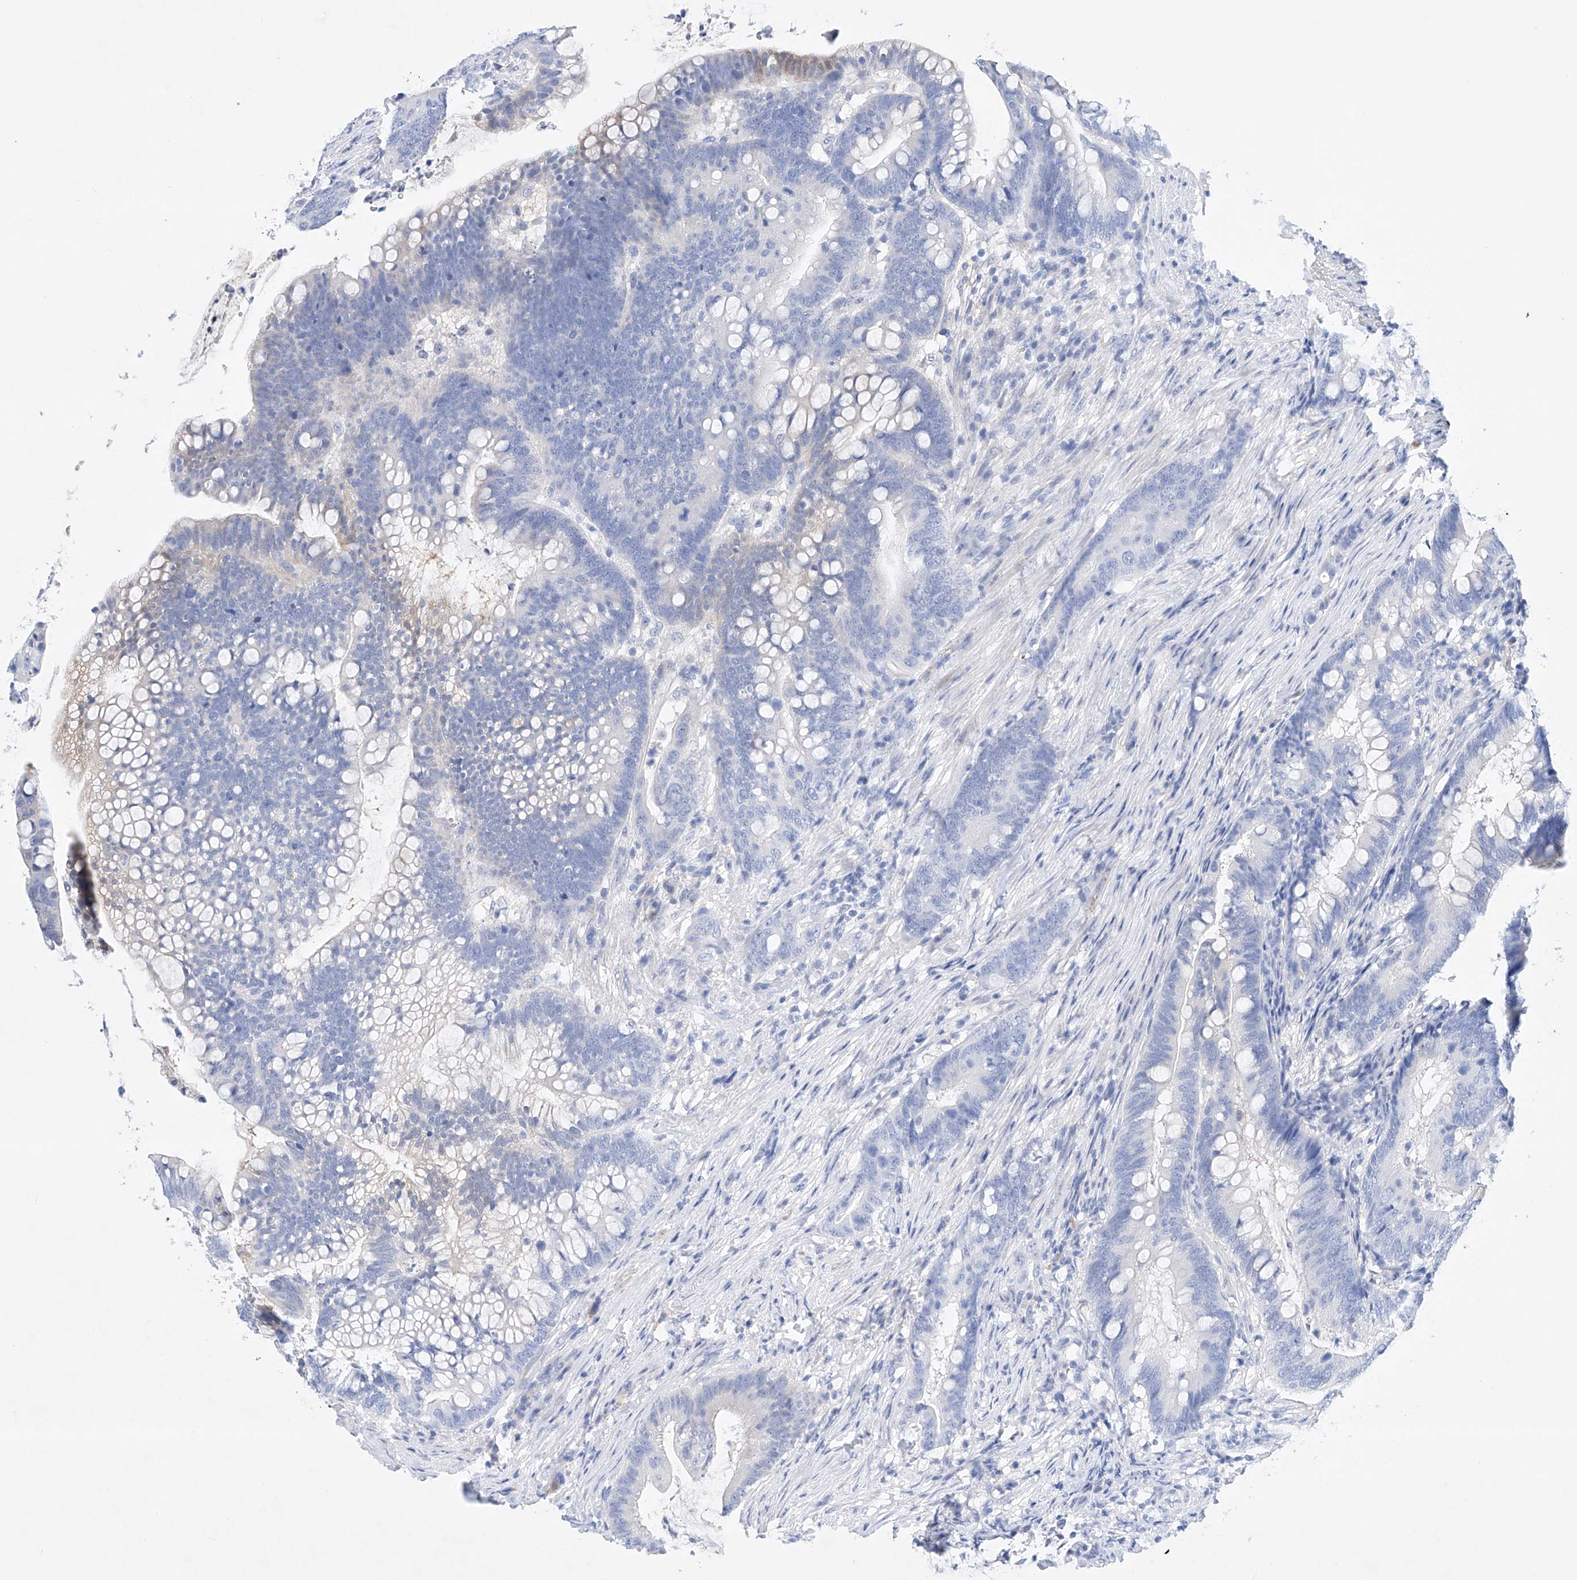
{"staining": {"intensity": "negative", "quantity": "none", "location": "none"}, "tissue": "colorectal cancer", "cell_type": "Tumor cells", "image_type": "cancer", "snomed": [{"axis": "morphology", "description": "Adenocarcinoma, NOS"}, {"axis": "topography", "description": "Colon"}], "caption": "High magnification brightfield microscopy of colorectal cancer stained with DAB (3,3'-diaminobenzidine) (brown) and counterstained with hematoxylin (blue): tumor cells show no significant positivity.", "gene": "LURAP1", "patient": {"sex": "female", "age": 66}}